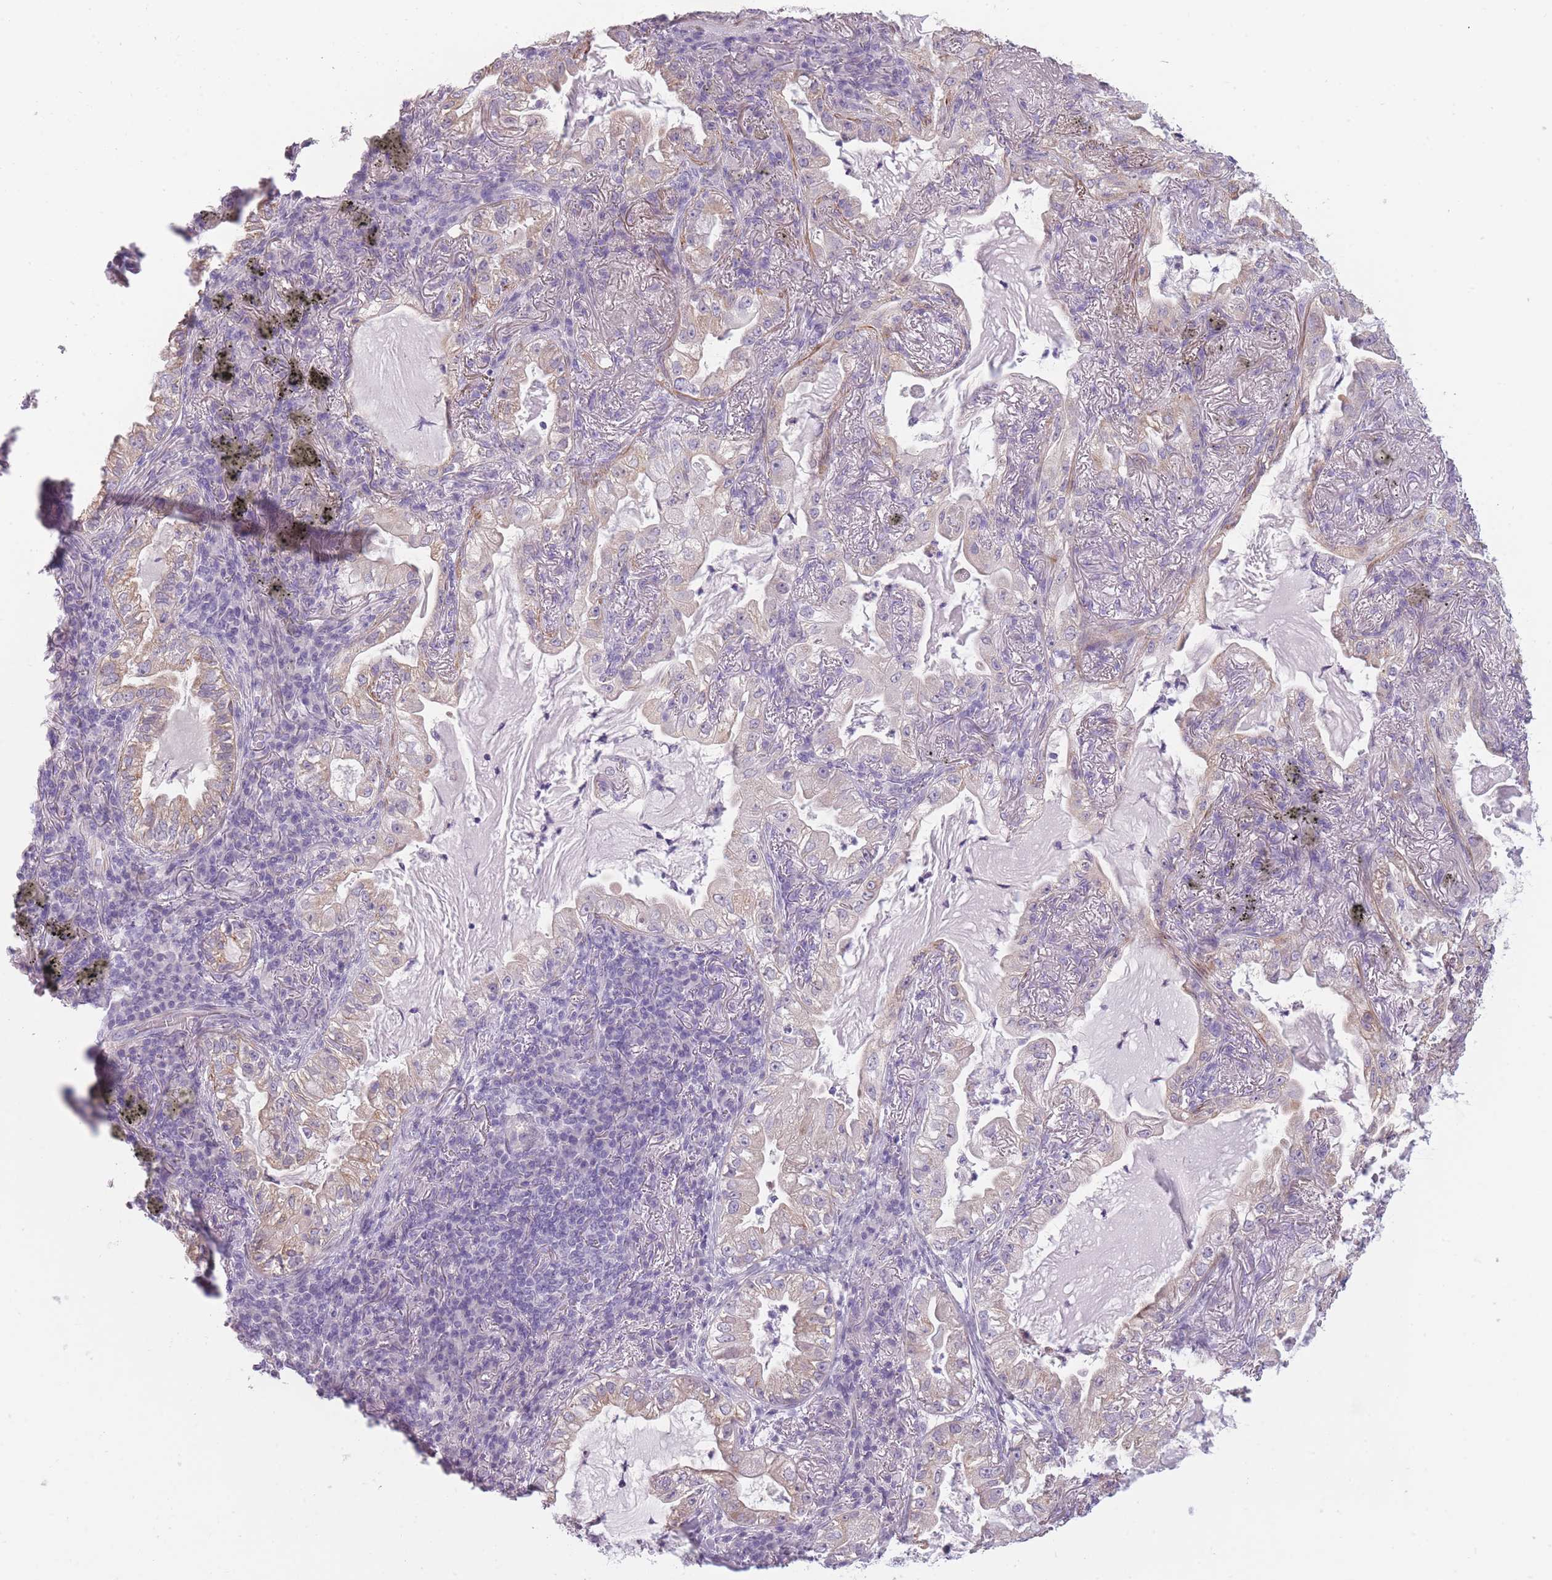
{"staining": {"intensity": "negative", "quantity": "none", "location": "none"}, "tissue": "lung cancer", "cell_type": "Tumor cells", "image_type": "cancer", "snomed": [{"axis": "morphology", "description": "Adenocarcinoma, NOS"}, {"axis": "topography", "description": "Lung"}], "caption": "IHC micrograph of lung cancer (adenocarcinoma) stained for a protein (brown), which reveals no staining in tumor cells.", "gene": "TMEM236", "patient": {"sex": "female", "age": 73}}